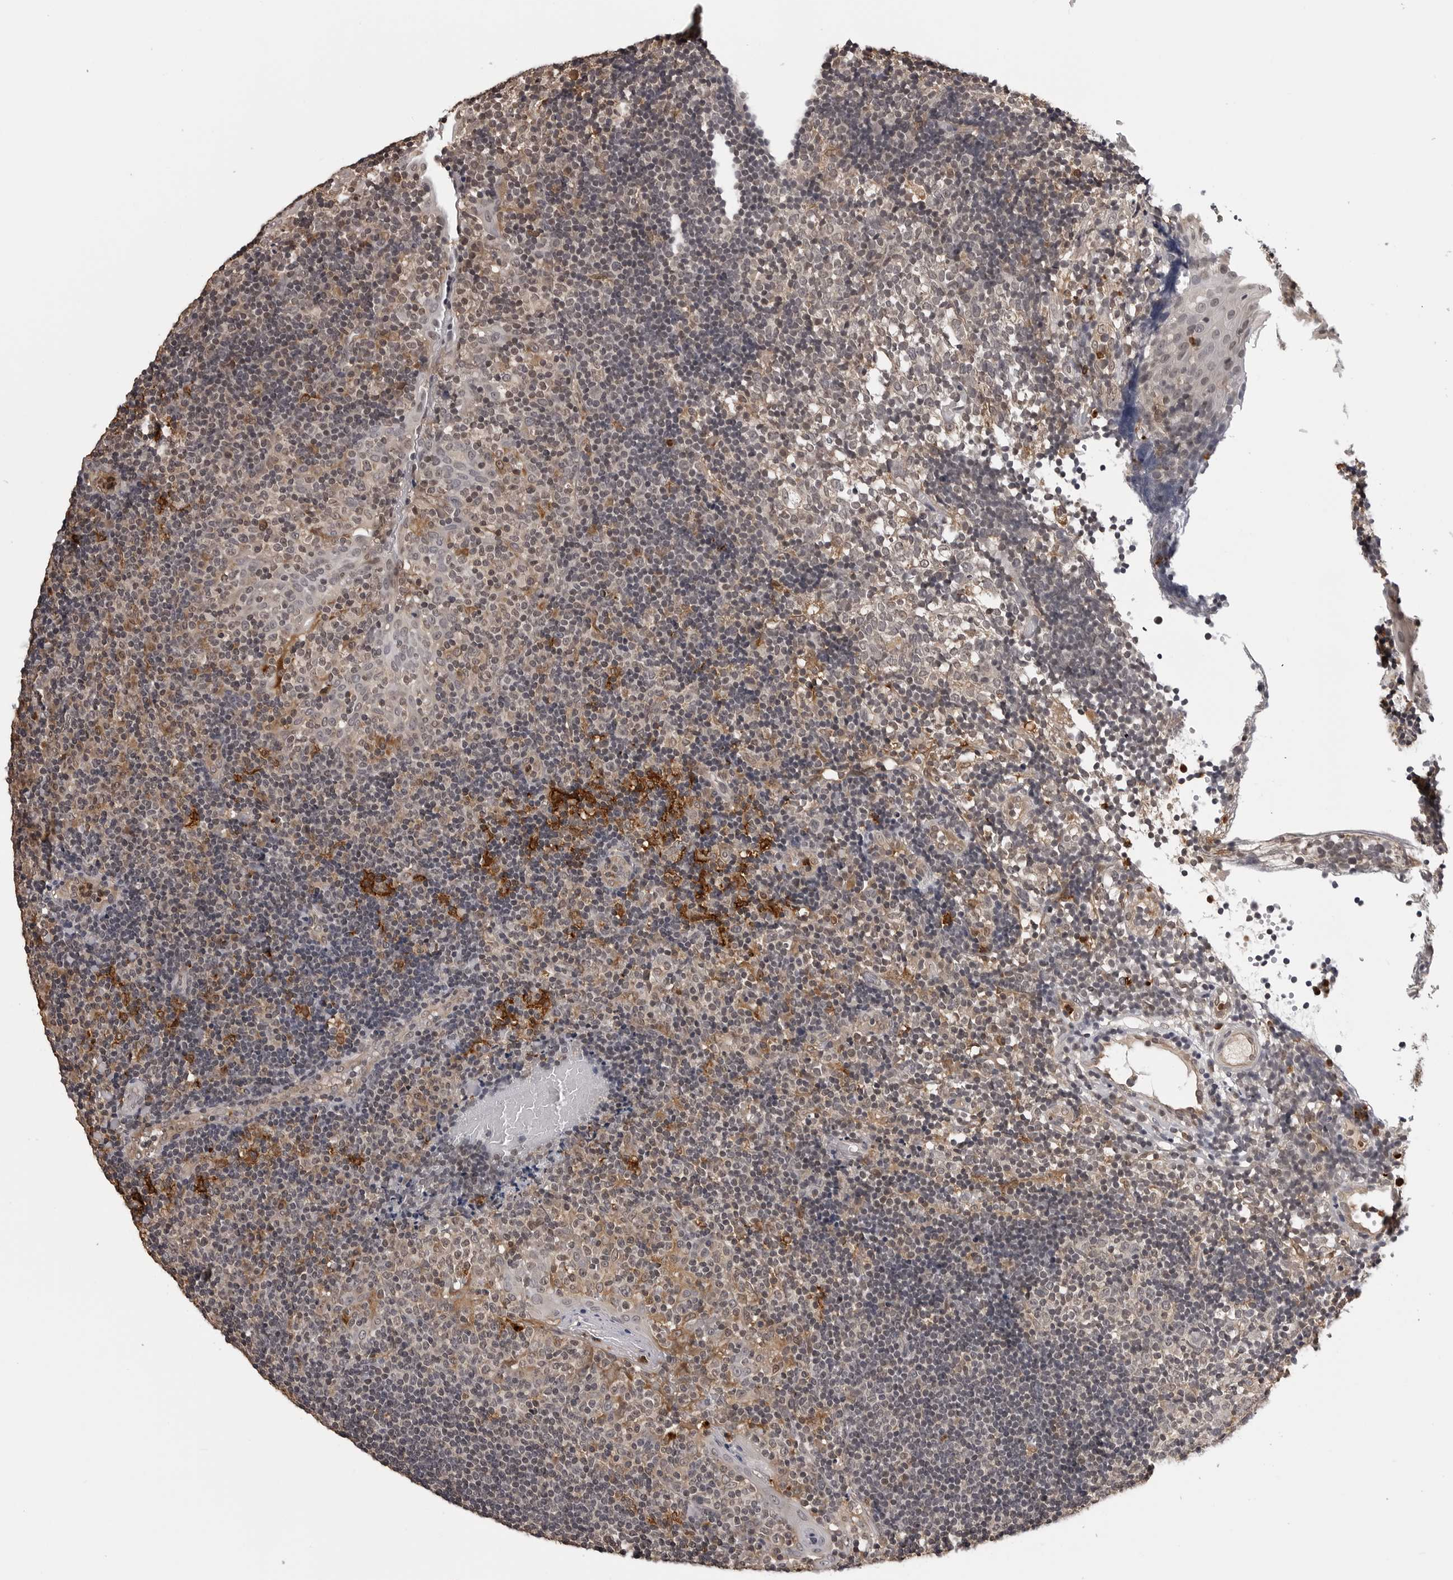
{"staining": {"intensity": "weak", "quantity": "<25%", "location": "cytoplasmic/membranous"}, "tissue": "tonsil", "cell_type": "Germinal center cells", "image_type": "normal", "snomed": [{"axis": "morphology", "description": "Normal tissue, NOS"}, {"axis": "topography", "description": "Tonsil"}], "caption": "Protein analysis of normal tonsil demonstrates no significant staining in germinal center cells.", "gene": "TRMT13", "patient": {"sex": "female", "age": 40}}